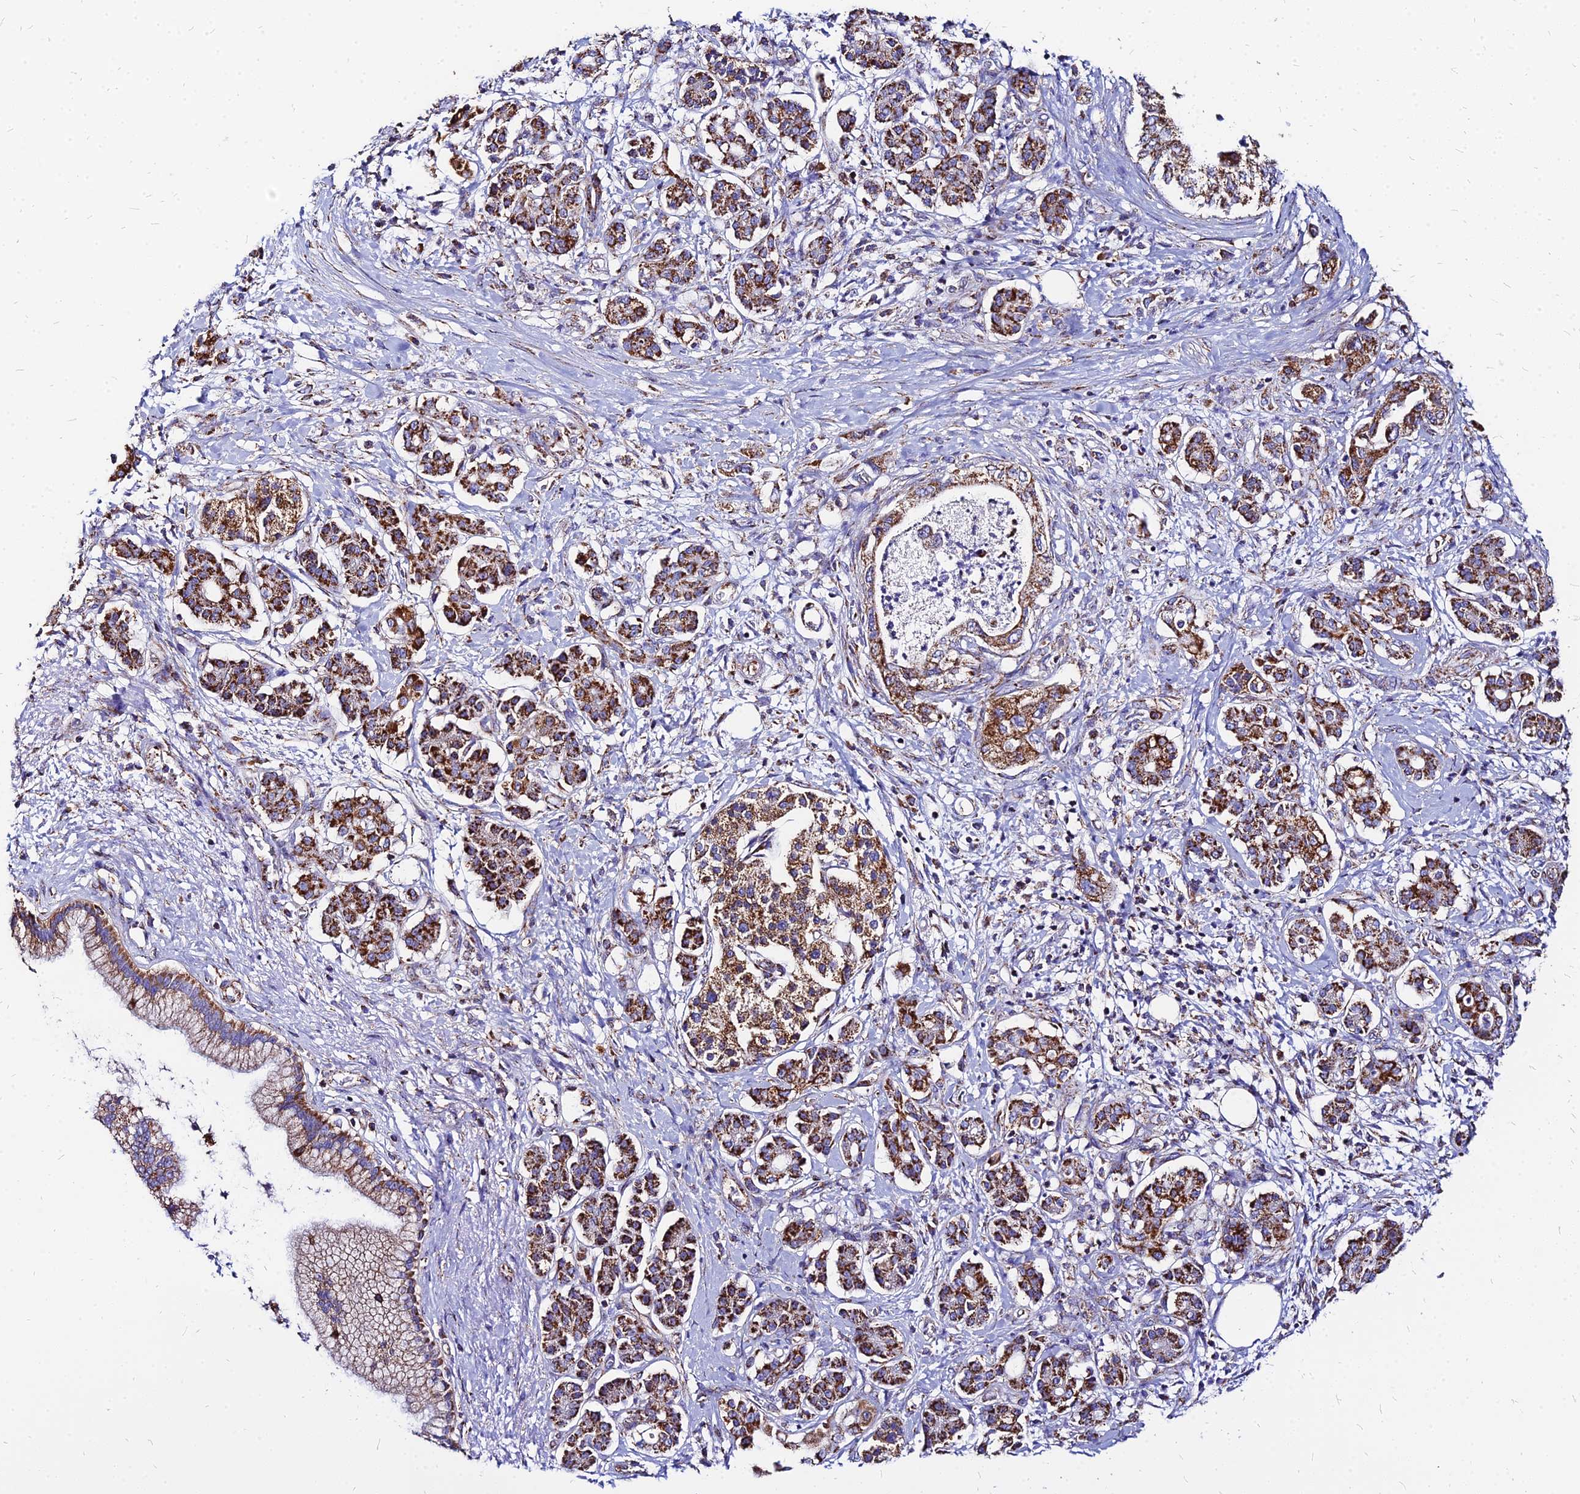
{"staining": {"intensity": "strong", "quantity": ">75%", "location": "cytoplasmic/membranous"}, "tissue": "pancreatic cancer", "cell_type": "Tumor cells", "image_type": "cancer", "snomed": [{"axis": "morphology", "description": "Adenocarcinoma, NOS"}, {"axis": "topography", "description": "Pancreas"}], "caption": "Protein staining exhibits strong cytoplasmic/membranous positivity in approximately >75% of tumor cells in pancreatic cancer (adenocarcinoma).", "gene": "DLD", "patient": {"sex": "female", "age": 73}}